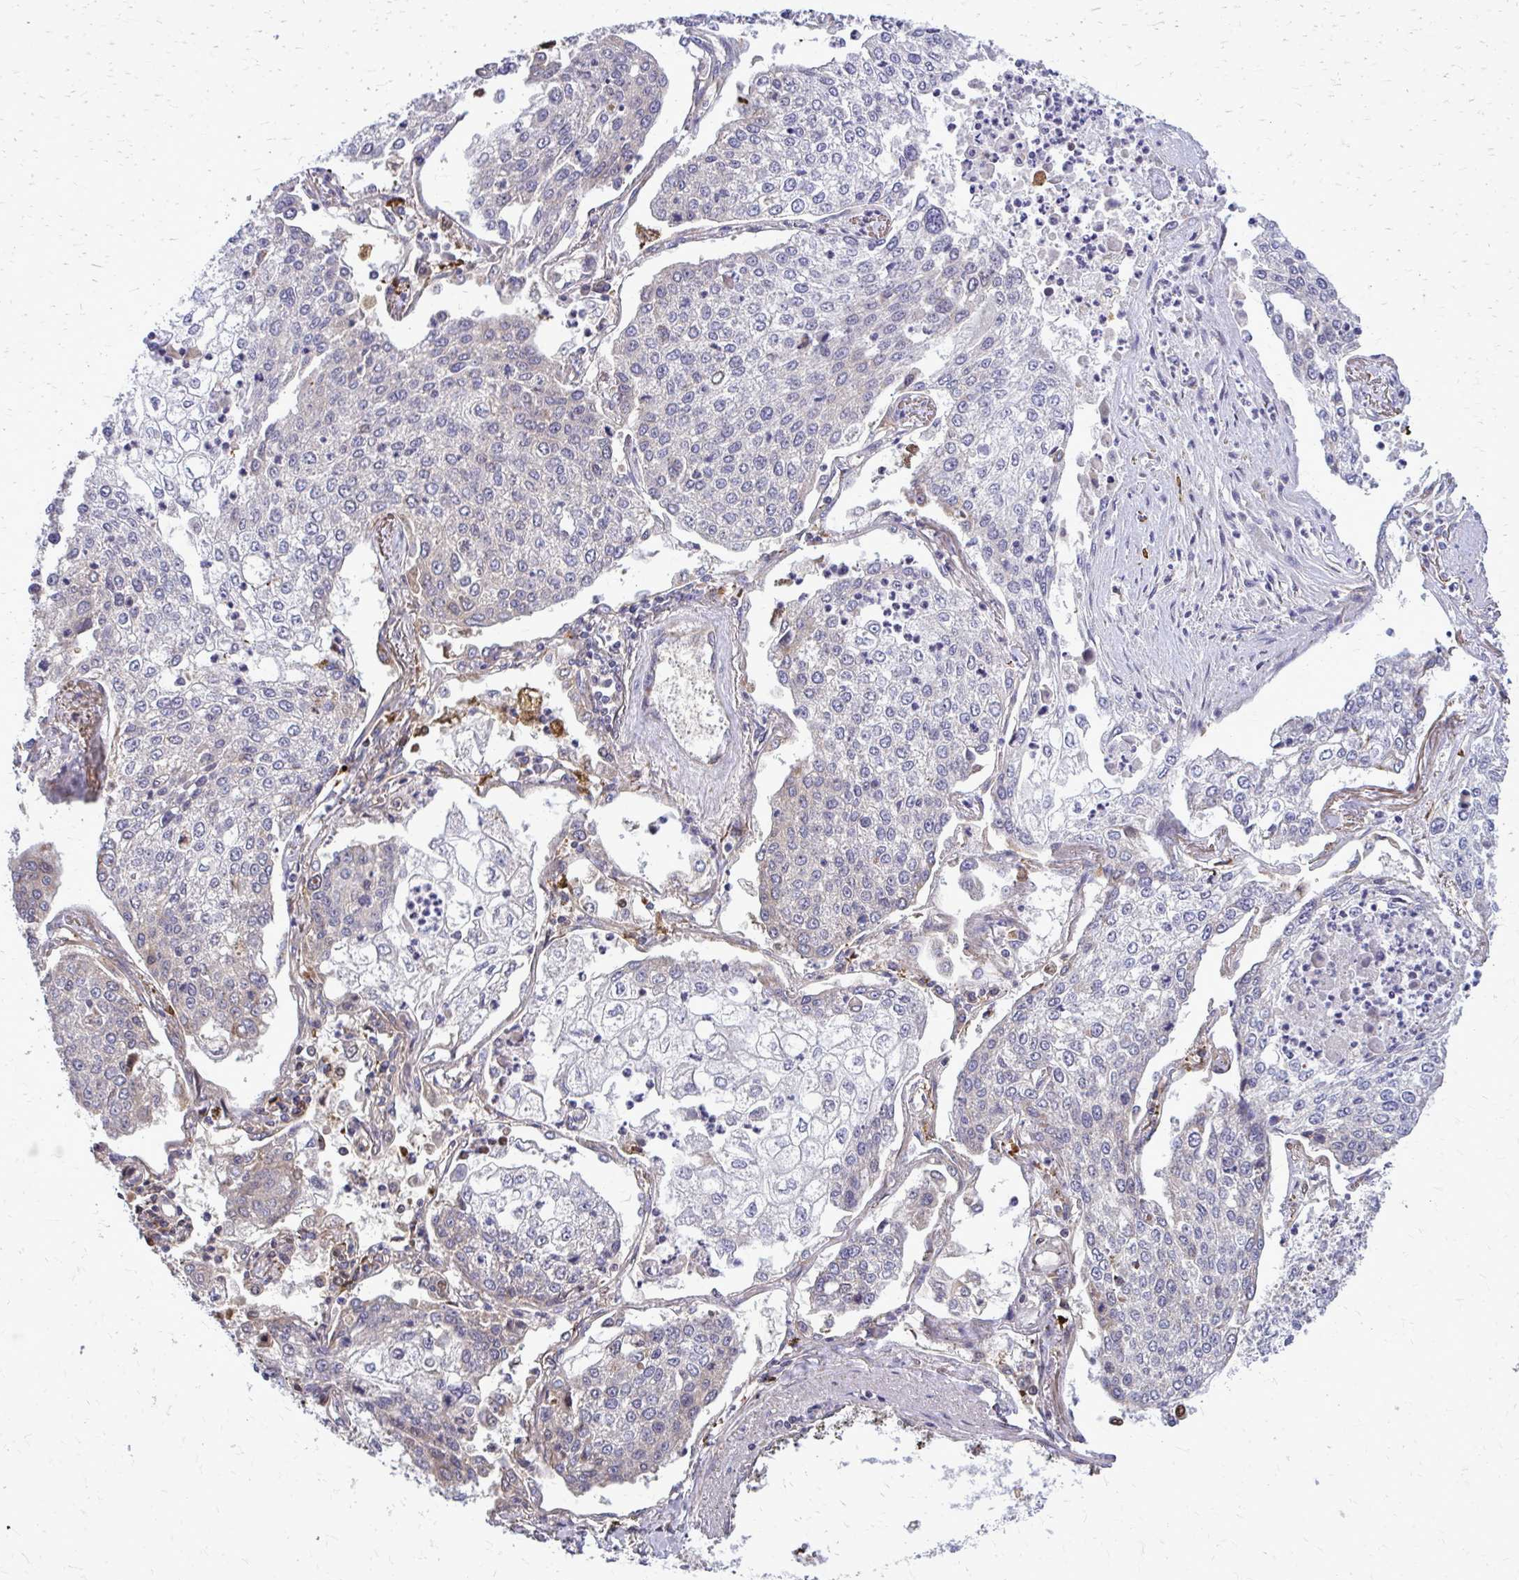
{"staining": {"intensity": "negative", "quantity": "none", "location": "none"}, "tissue": "lung cancer", "cell_type": "Tumor cells", "image_type": "cancer", "snomed": [{"axis": "morphology", "description": "Squamous cell carcinoma, NOS"}, {"axis": "topography", "description": "Lung"}], "caption": "This is a image of IHC staining of lung cancer, which shows no positivity in tumor cells.", "gene": "PDK4", "patient": {"sex": "male", "age": 74}}